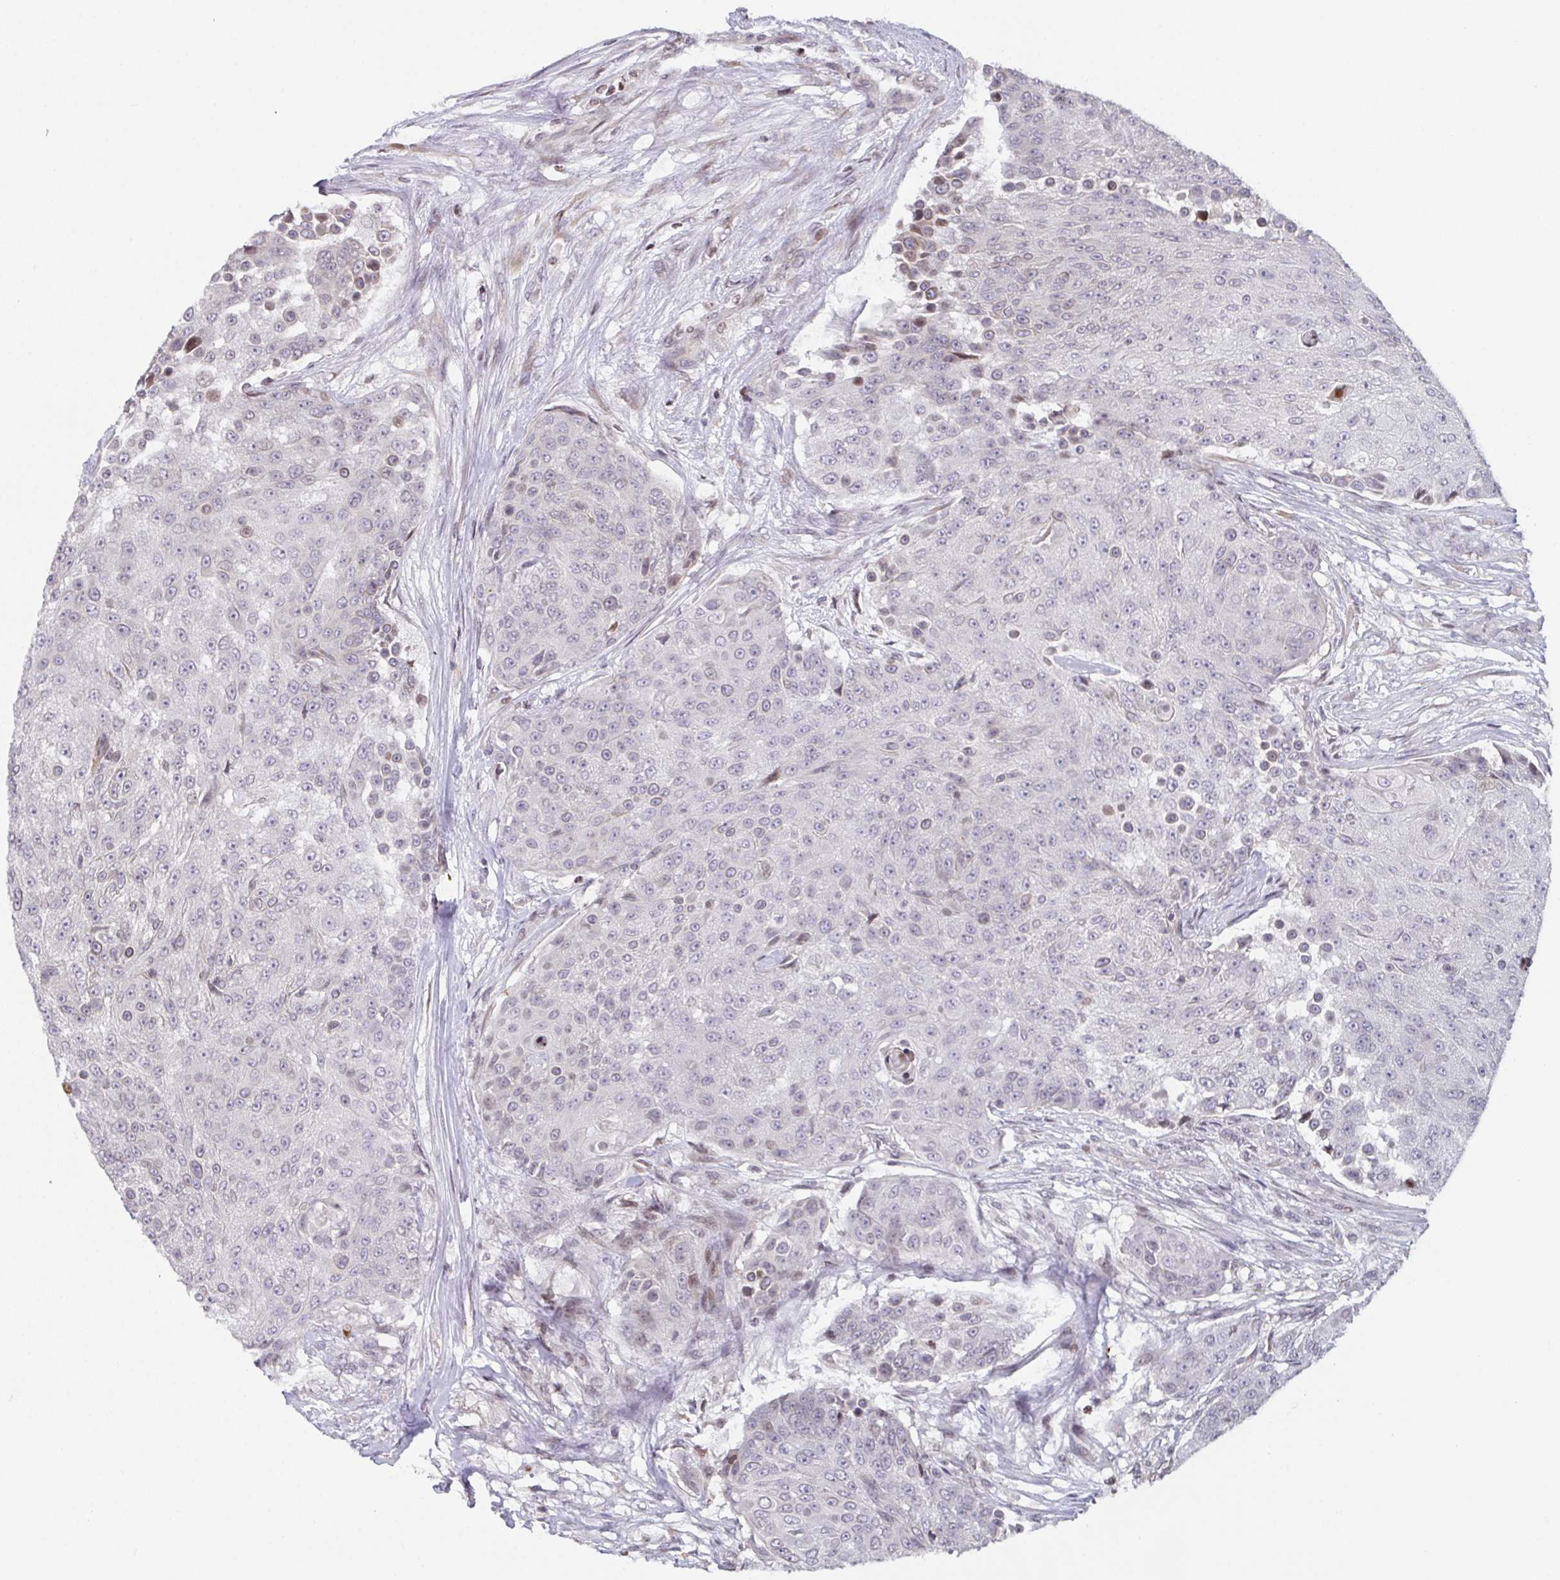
{"staining": {"intensity": "weak", "quantity": "<25%", "location": "nuclear"}, "tissue": "urothelial cancer", "cell_type": "Tumor cells", "image_type": "cancer", "snomed": [{"axis": "morphology", "description": "Urothelial carcinoma, High grade"}, {"axis": "topography", "description": "Urinary bladder"}], "caption": "DAB immunohistochemical staining of human urothelial cancer demonstrates no significant staining in tumor cells. (Immunohistochemistry, brightfield microscopy, high magnification).", "gene": "PCDHB8", "patient": {"sex": "female", "age": 63}}